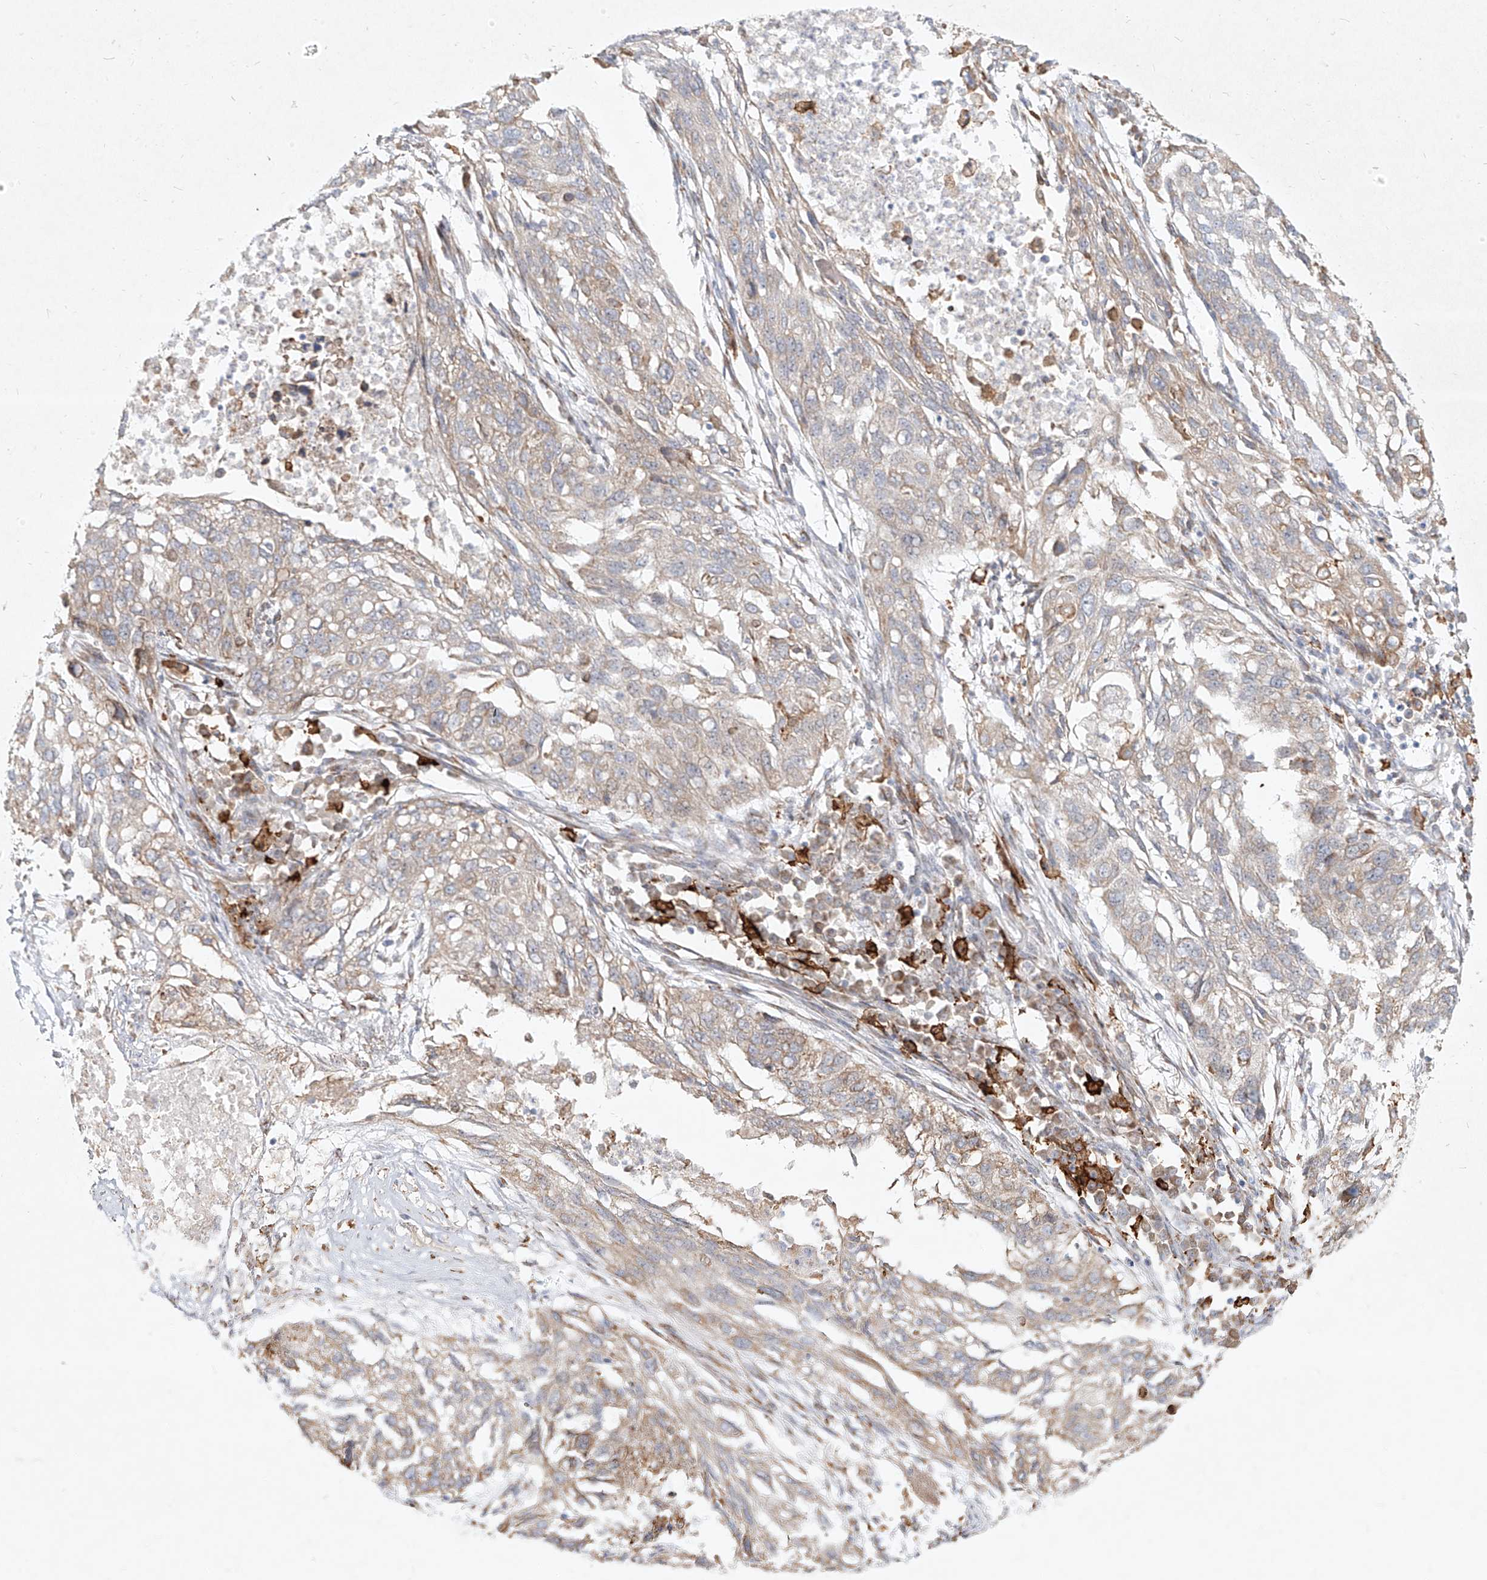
{"staining": {"intensity": "weak", "quantity": "25%-75%", "location": "cytoplasmic/membranous"}, "tissue": "lung cancer", "cell_type": "Tumor cells", "image_type": "cancer", "snomed": [{"axis": "morphology", "description": "Squamous cell carcinoma, NOS"}, {"axis": "topography", "description": "Lung"}], "caption": "Tumor cells exhibit low levels of weak cytoplasmic/membranous staining in about 25%-75% of cells in human lung cancer.", "gene": "CD209", "patient": {"sex": "female", "age": 63}}